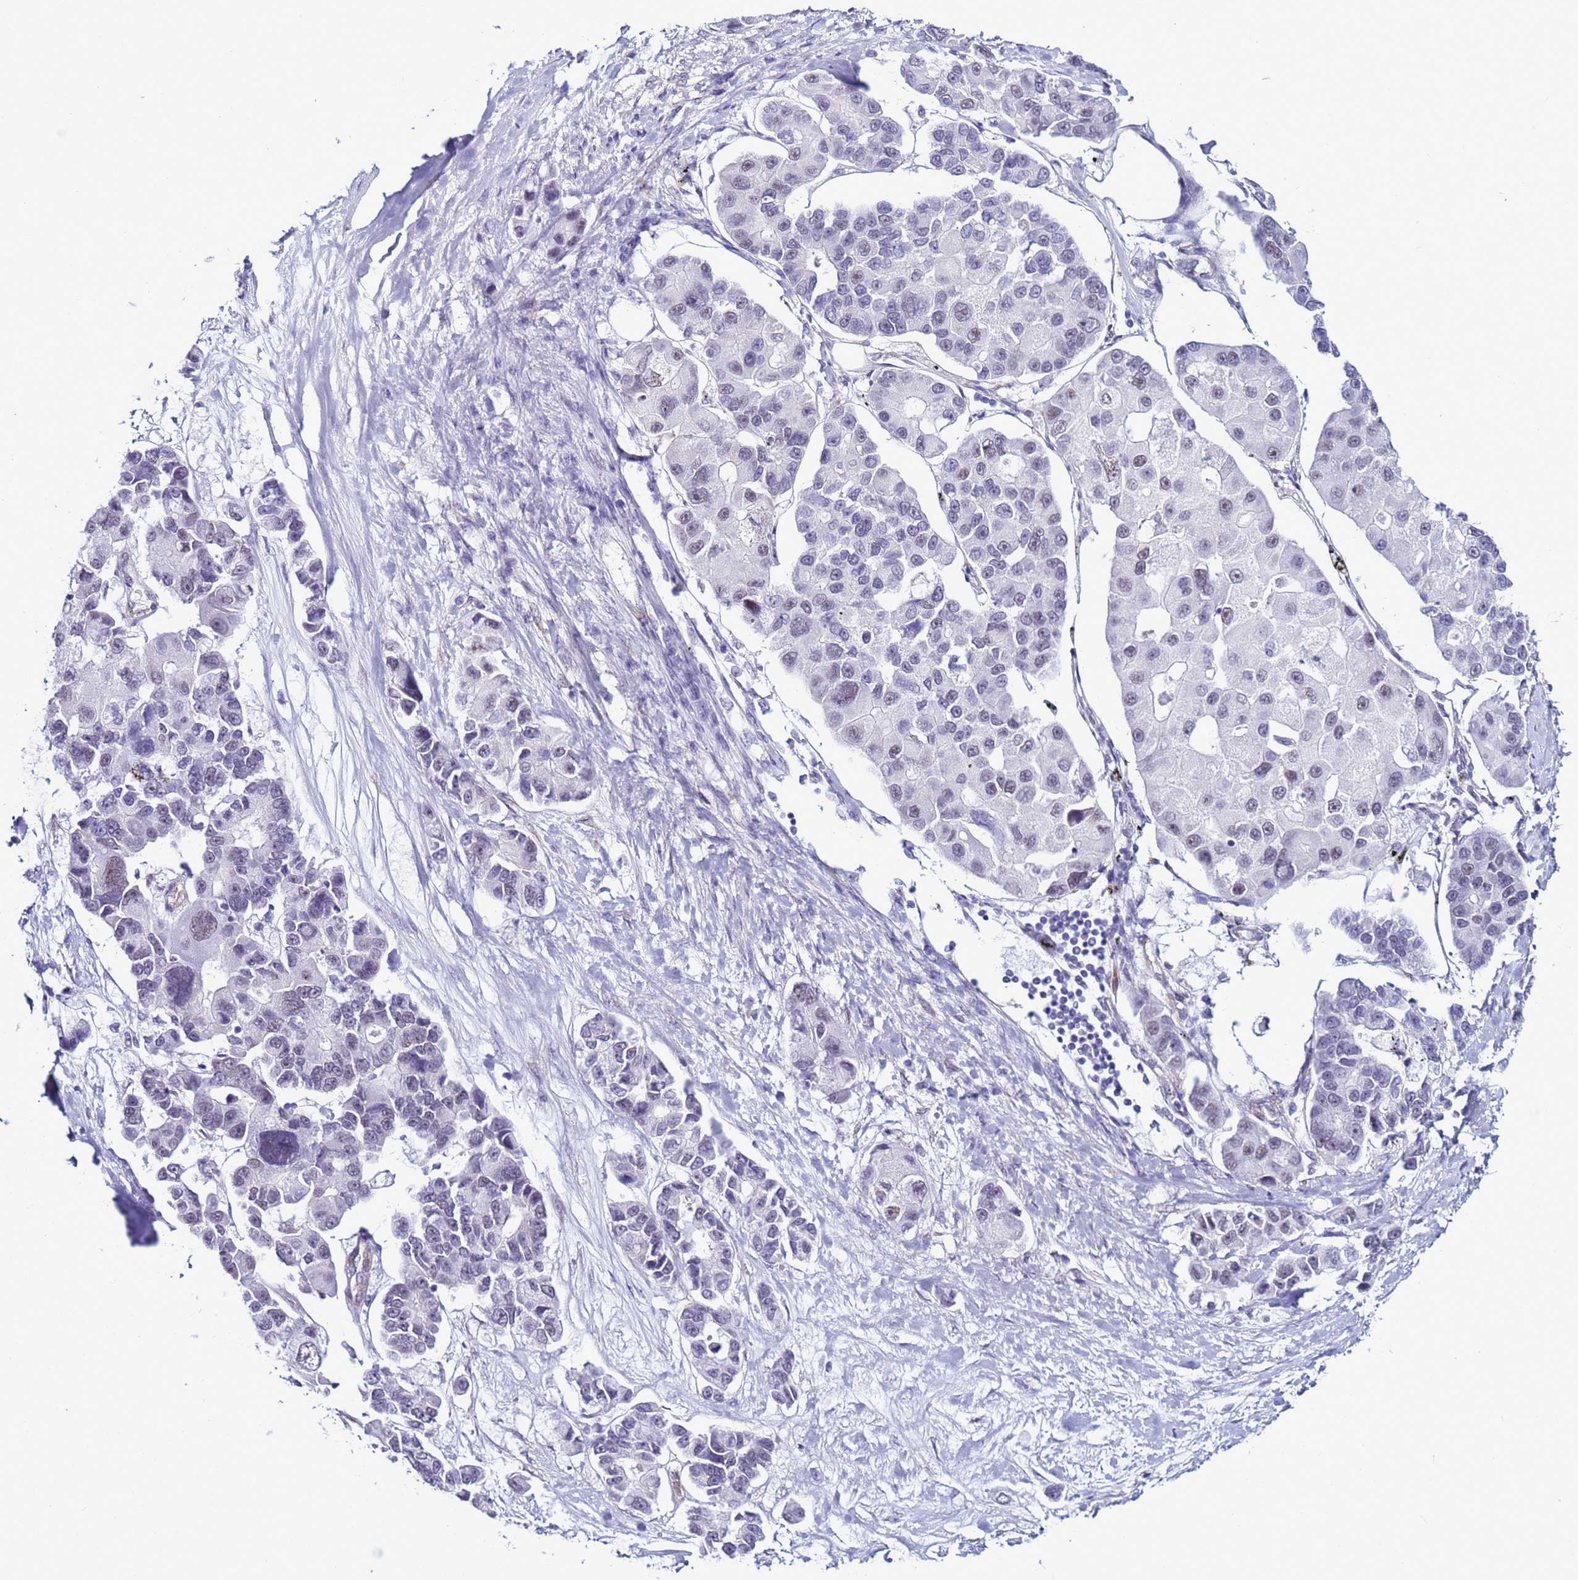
{"staining": {"intensity": "negative", "quantity": "none", "location": "none"}, "tissue": "lung cancer", "cell_type": "Tumor cells", "image_type": "cancer", "snomed": [{"axis": "morphology", "description": "Adenocarcinoma, NOS"}, {"axis": "topography", "description": "Lung"}], "caption": "Immunohistochemical staining of human lung cancer demonstrates no significant expression in tumor cells.", "gene": "LRRC10B", "patient": {"sex": "female", "age": 54}}